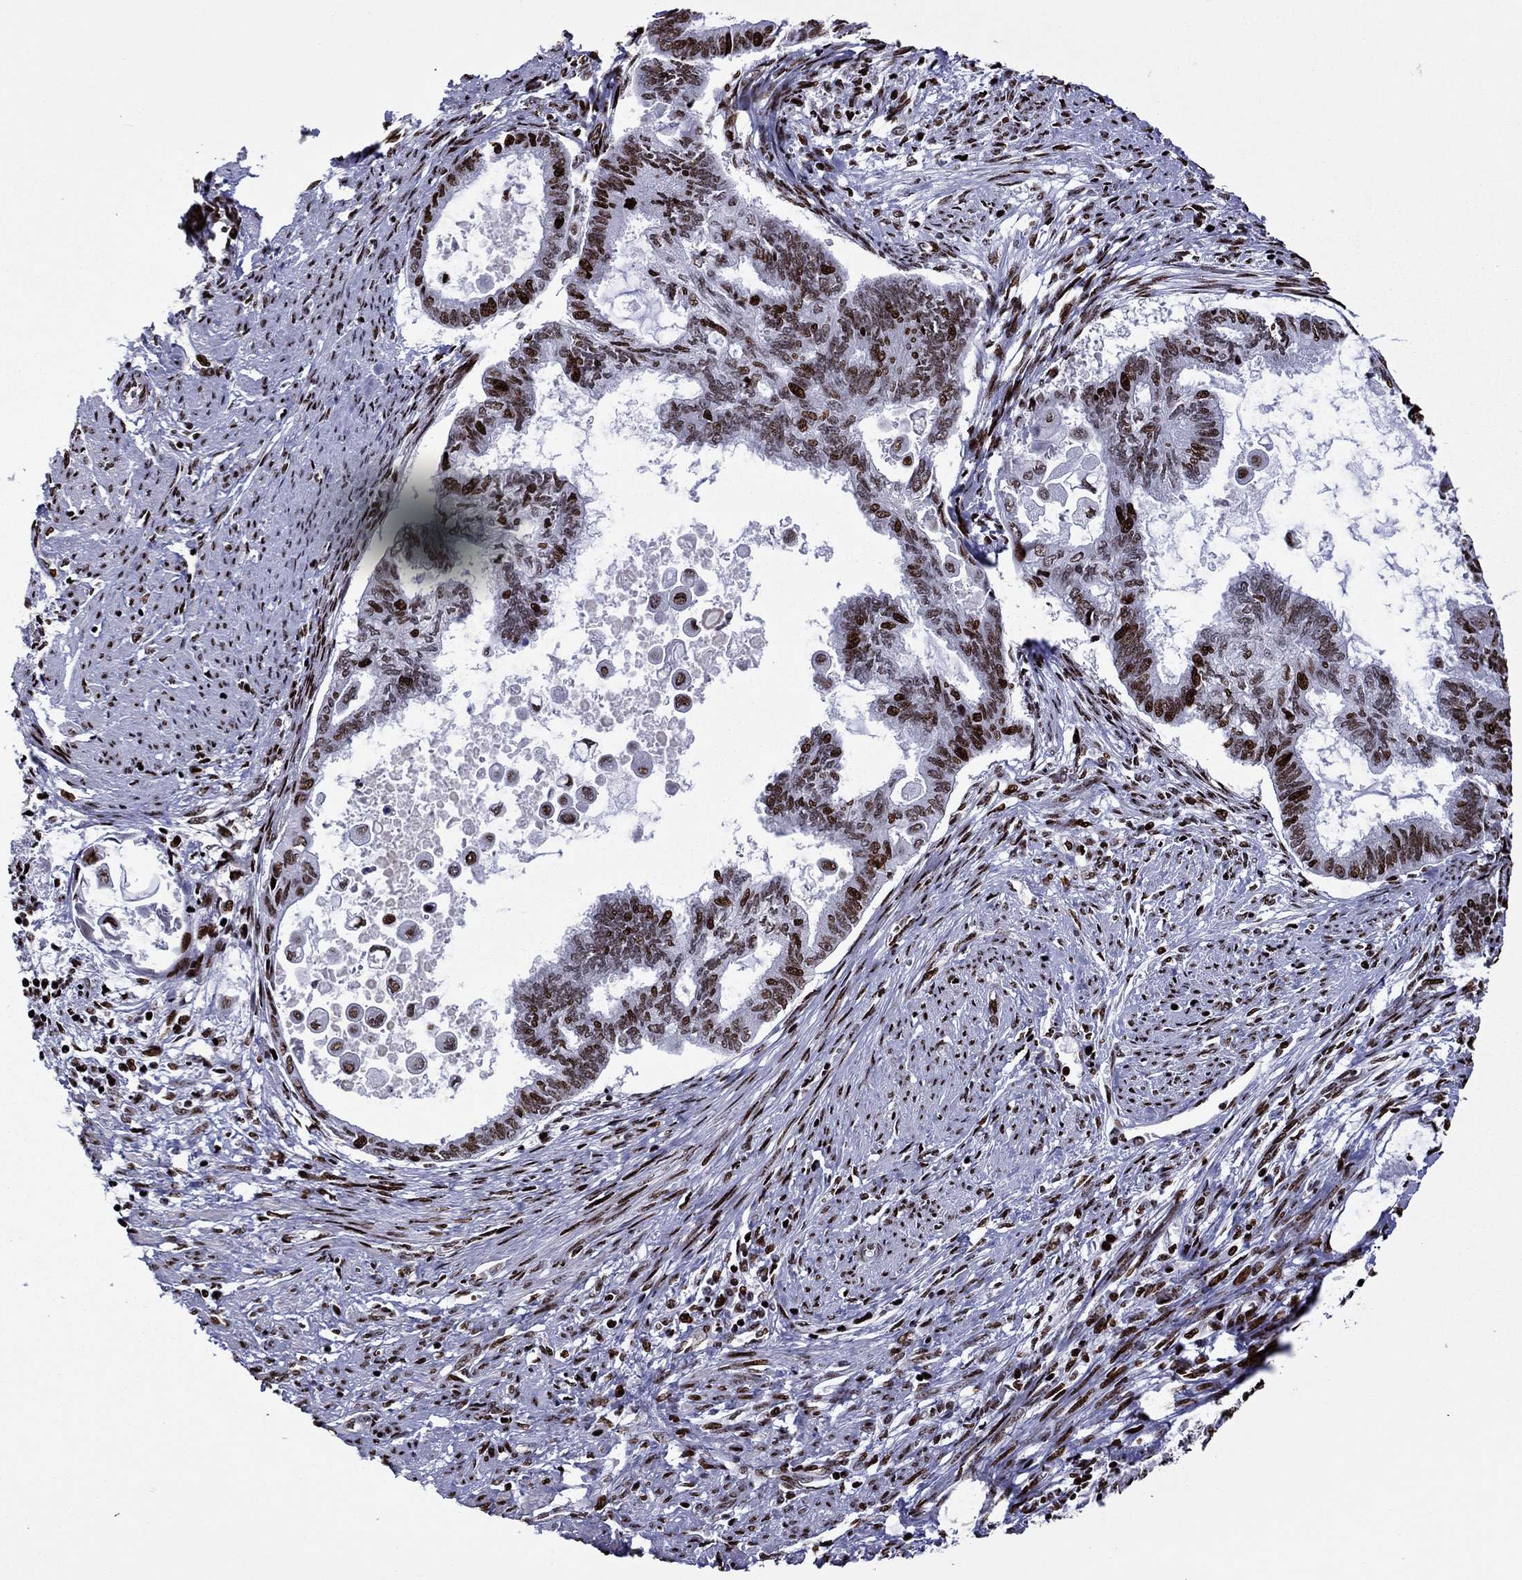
{"staining": {"intensity": "strong", "quantity": ">75%", "location": "nuclear"}, "tissue": "endometrial cancer", "cell_type": "Tumor cells", "image_type": "cancer", "snomed": [{"axis": "morphology", "description": "Adenocarcinoma, NOS"}, {"axis": "topography", "description": "Endometrium"}], "caption": "The image exhibits a brown stain indicating the presence of a protein in the nuclear of tumor cells in endometrial adenocarcinoma. (Brightfield microscopy of DAB IHC at high magnification).", "gene": "LIMK1", "patient": {"sex": "female", "age": 86}}